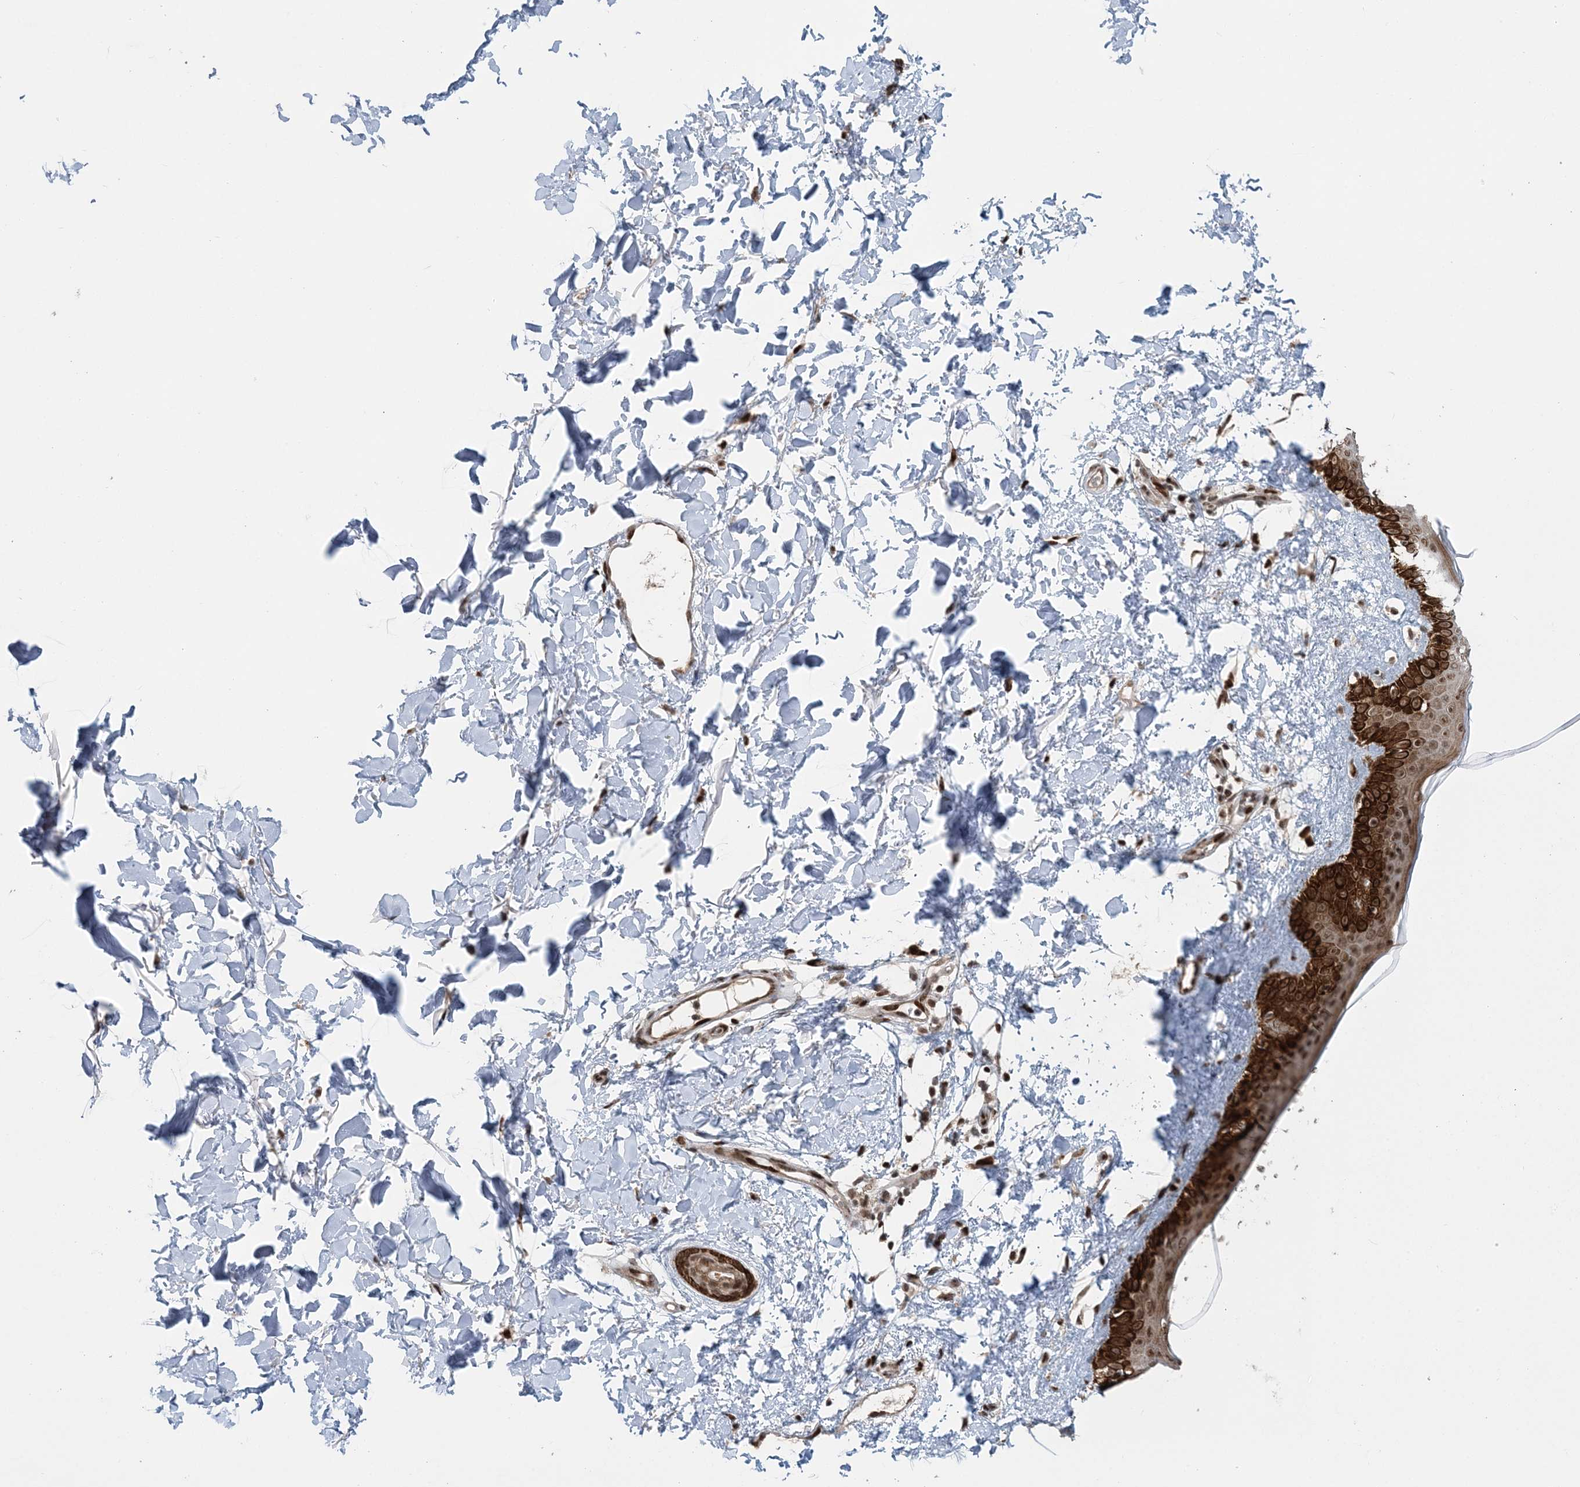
{"staining": {"intensity": "strong", "quantity": ">75%", "location": "nuclear"}, "tissue": "skin", "cell_type": "Fibroblasts", "image_type": "normal", "snomed": [{"axis": "morphology", "description": "Normal tissue, NOS"}, {"axis": "topography", "description": "Skin"}], "caption": "This is a photomicrograph of IHC staining of benign skin, which shows strong expression in the nuclear of fibroblasts.", "gene": "CWC22", "patient": {"sex": "female", "age": 58}}